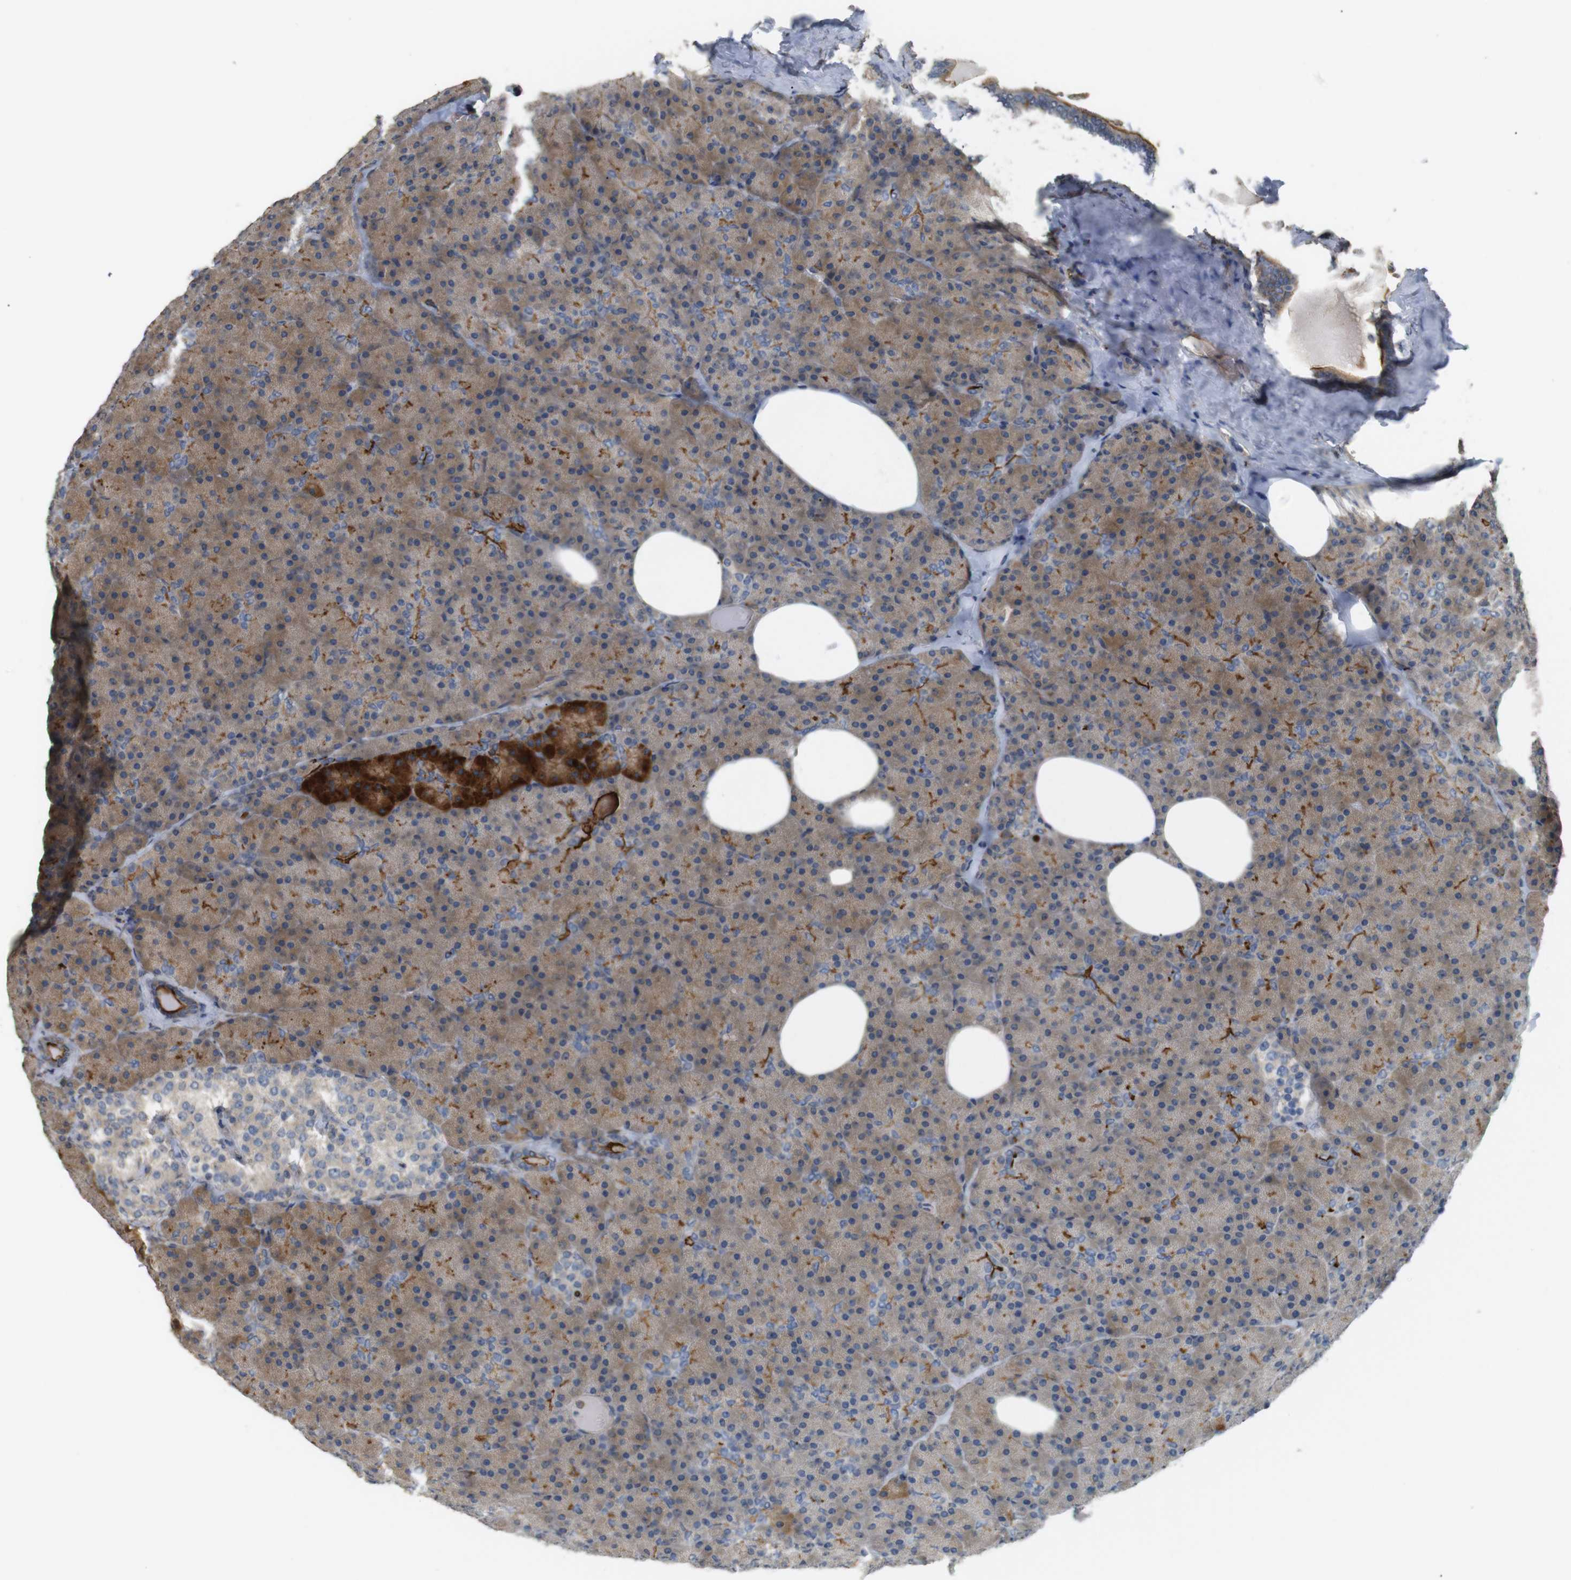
{"staining": {"intensity": "moderate", "quantity": ">75%", "location": "cytoplasmic/membranous"}, "tissue": "pancreas", "cell_type": "Exocrine glandular cells", "image_type": "normal", "snomed": [{"axis": "morphology", "description": "Normal tissue, NOS"}, {"axis": "topography", "description": "Pancreas"}], "caption": "Protein expression analysis of benign pancreas exhibits moderate cytoplasmic/membranous expression in approximately >75% of exocrine glandular cells. The staining is performed using DAB brown chromogen to label protein expression. The nuclei are counter-stained blue using hematoxylin.", "gene": "KSR1", "patient": {"sex": "female", "age": 35}}